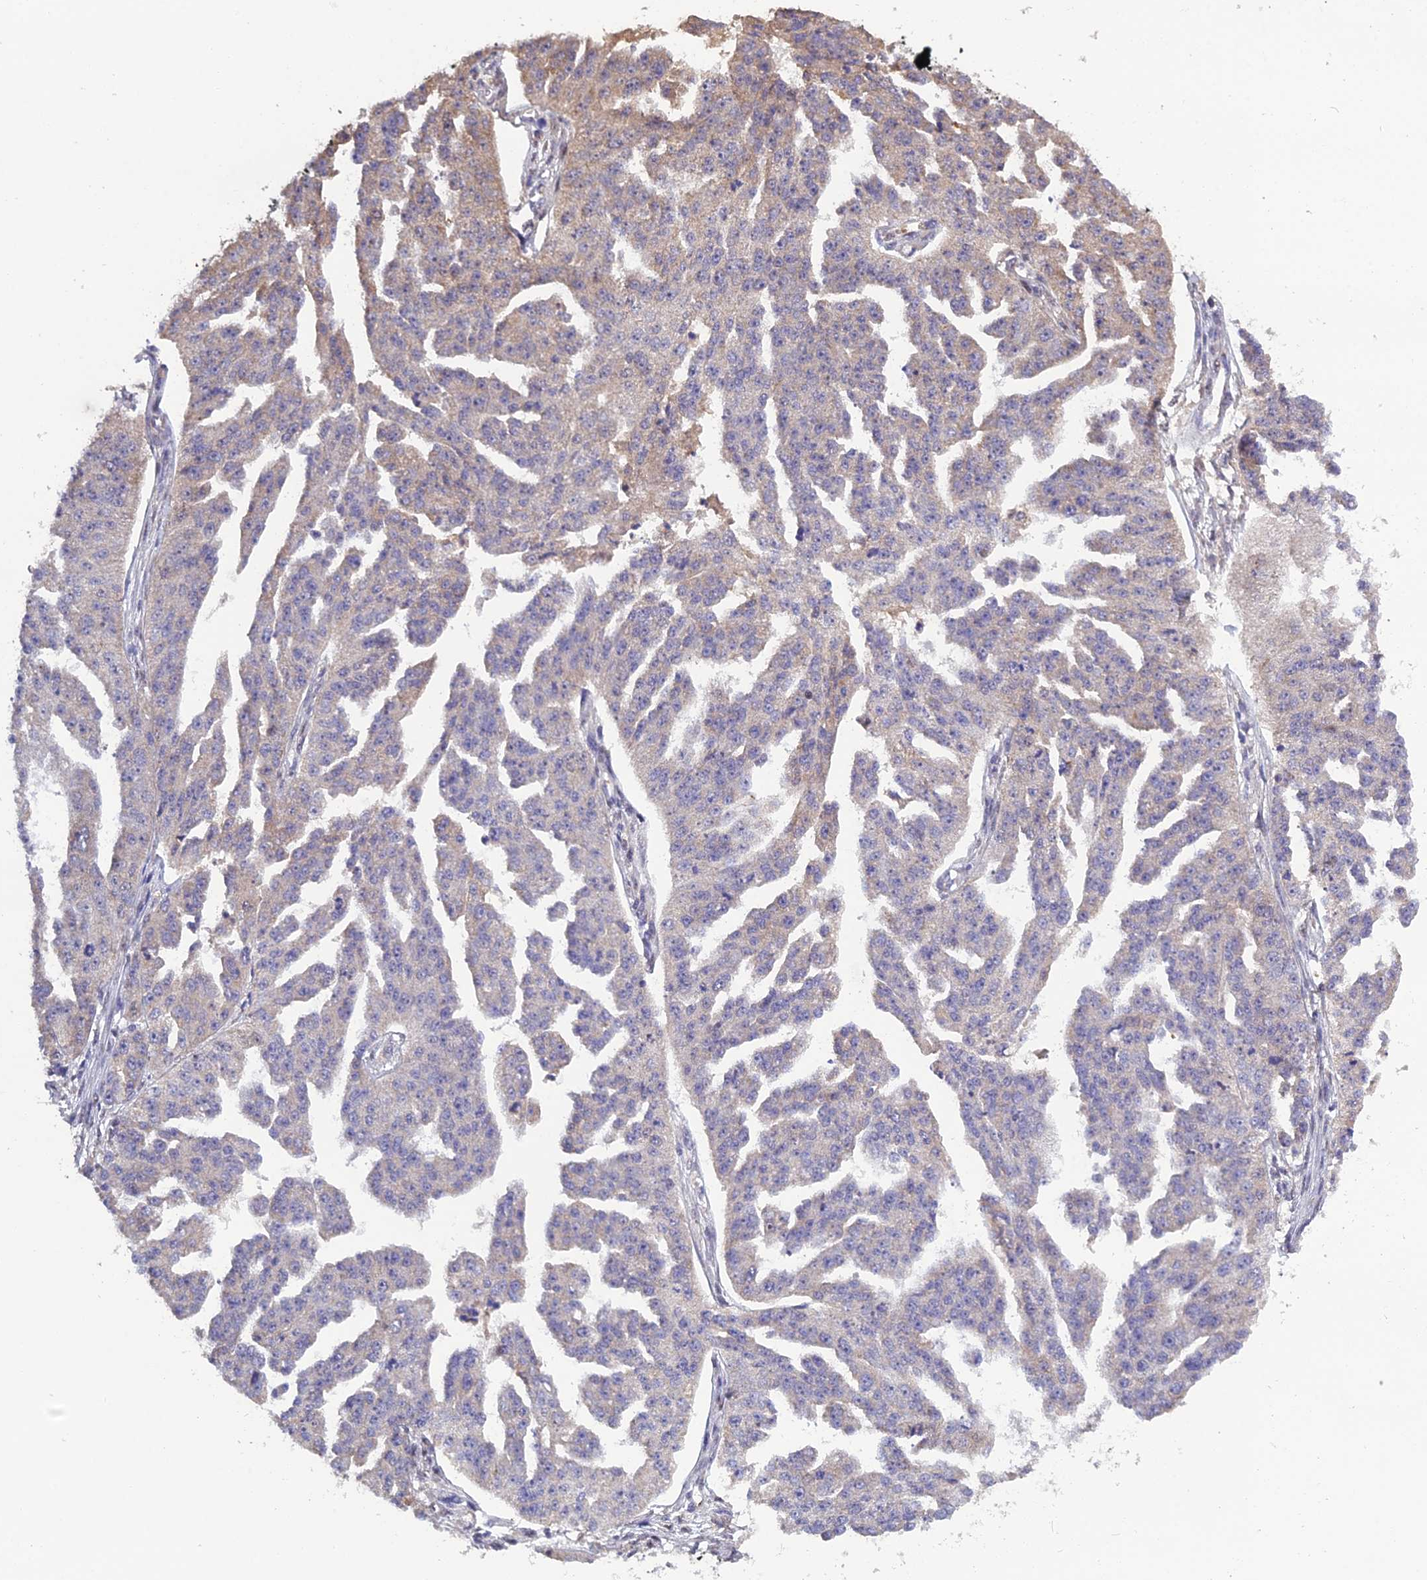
{"staining": {"intensity": "weak", "quantity": "<25%", "location": "cytoplasmic/membranous"}, "tissue": "ovarian cancer", "cell_type": "Tumor cells", "image_type": "cancer", "snomed": [{"axis": "morphology", "description": "Cystadenocarcinoma, serous, NOS"}, {"axis": "topography", "description": "Ovary"}], "caption": "Immunohistochemistry of ovarian cancer shows no staining in tumor cells.", "gene": "ARL2", "patient": {"sex": "female", "age": 58}}